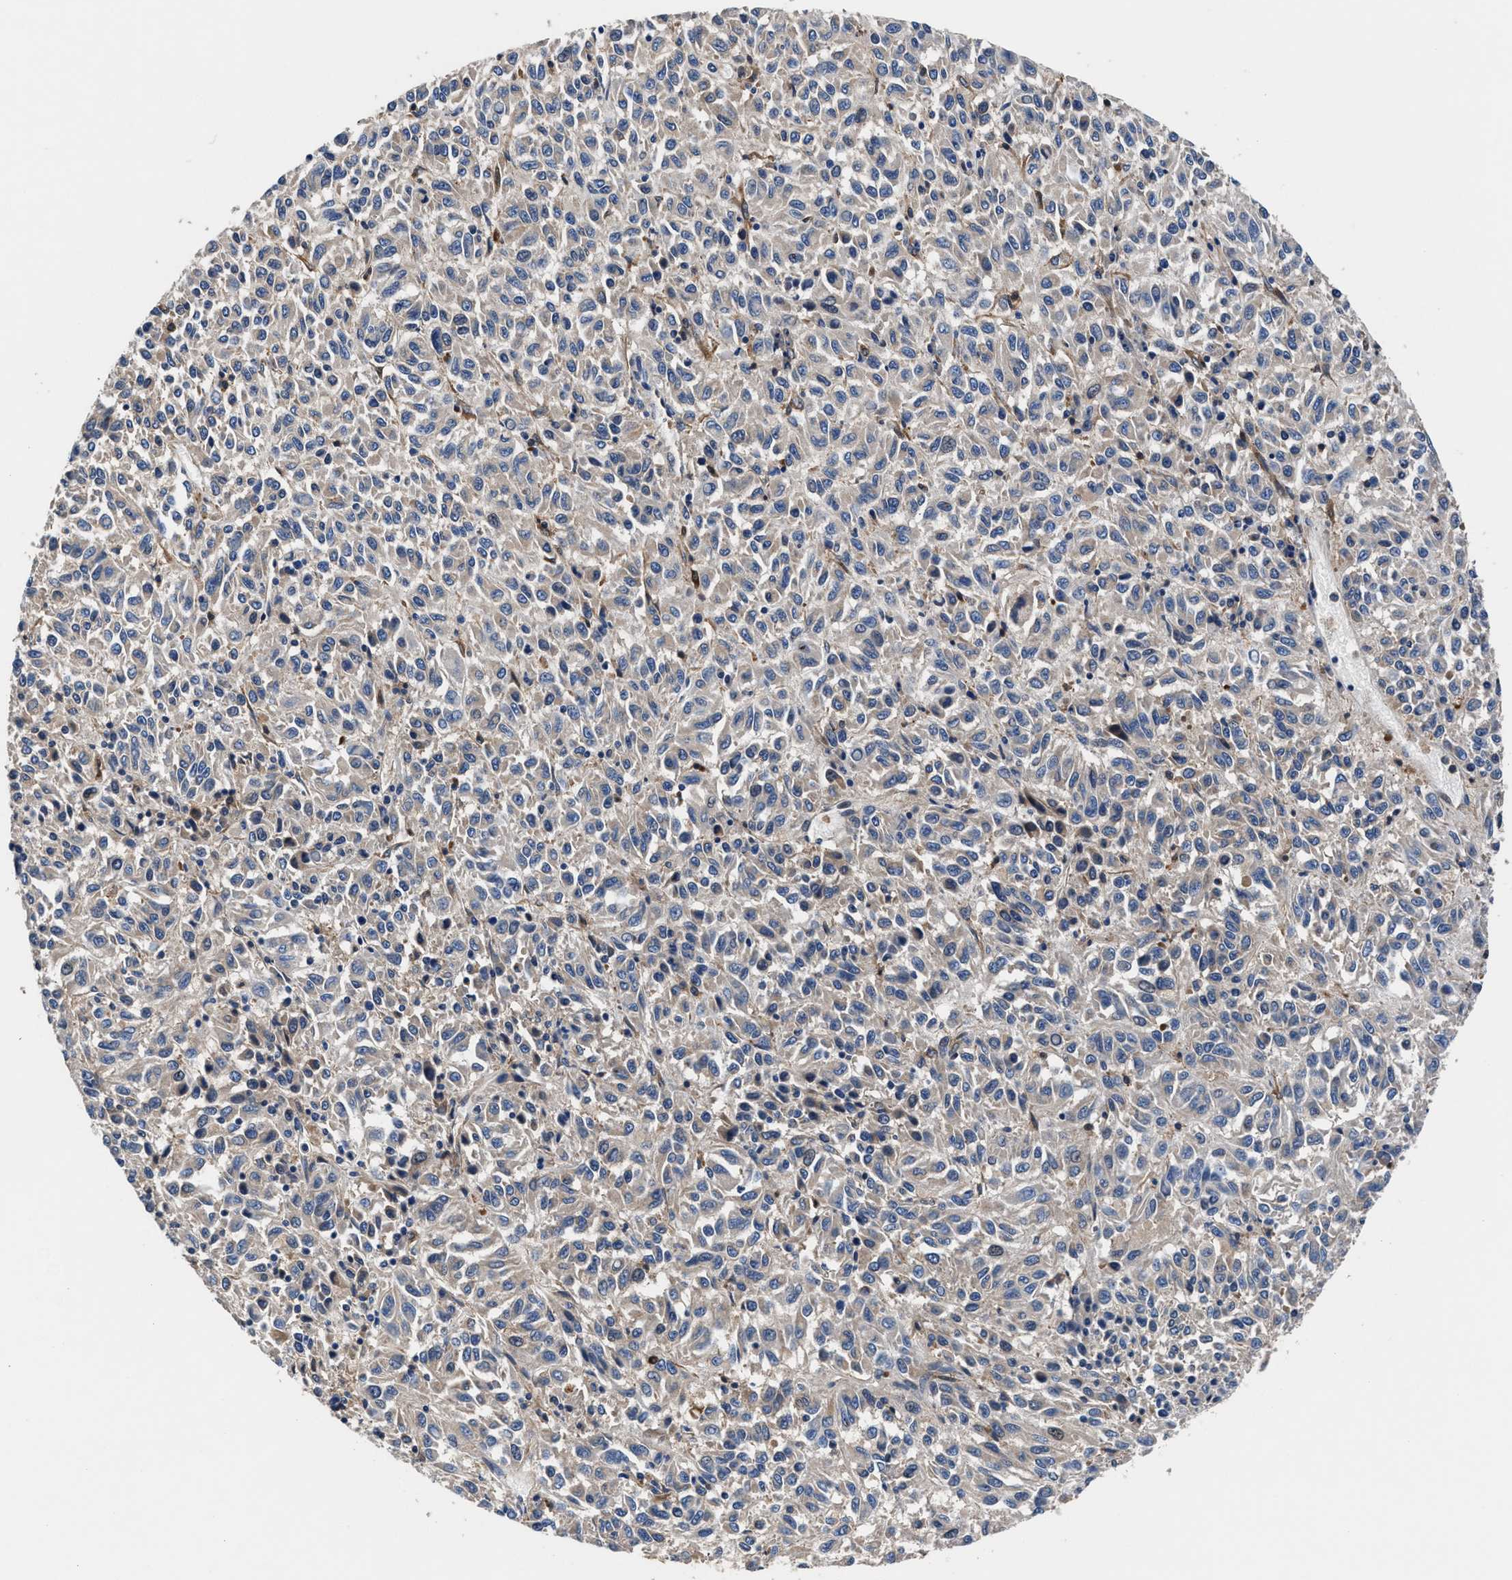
{"staining": {"intensity": "negative", "quantity": "none", "location": "none"}, "tissue": "melanoma", "cell_type": "Tumor cells", "image_type": "cancer", "snomed": [{"axis": "morphology", "description": "Malignant melanoma, Metastatic site"}, {"axis": "topography", "description": "Lung"}], "caption": "This is an immunohistochemistry (IHC) histopathology image of malignant melanoma (metastatic site). There is no expression in tumor cells.", "gene": "SH3GL1", "patient": {"sex": "male", "age": 64}}